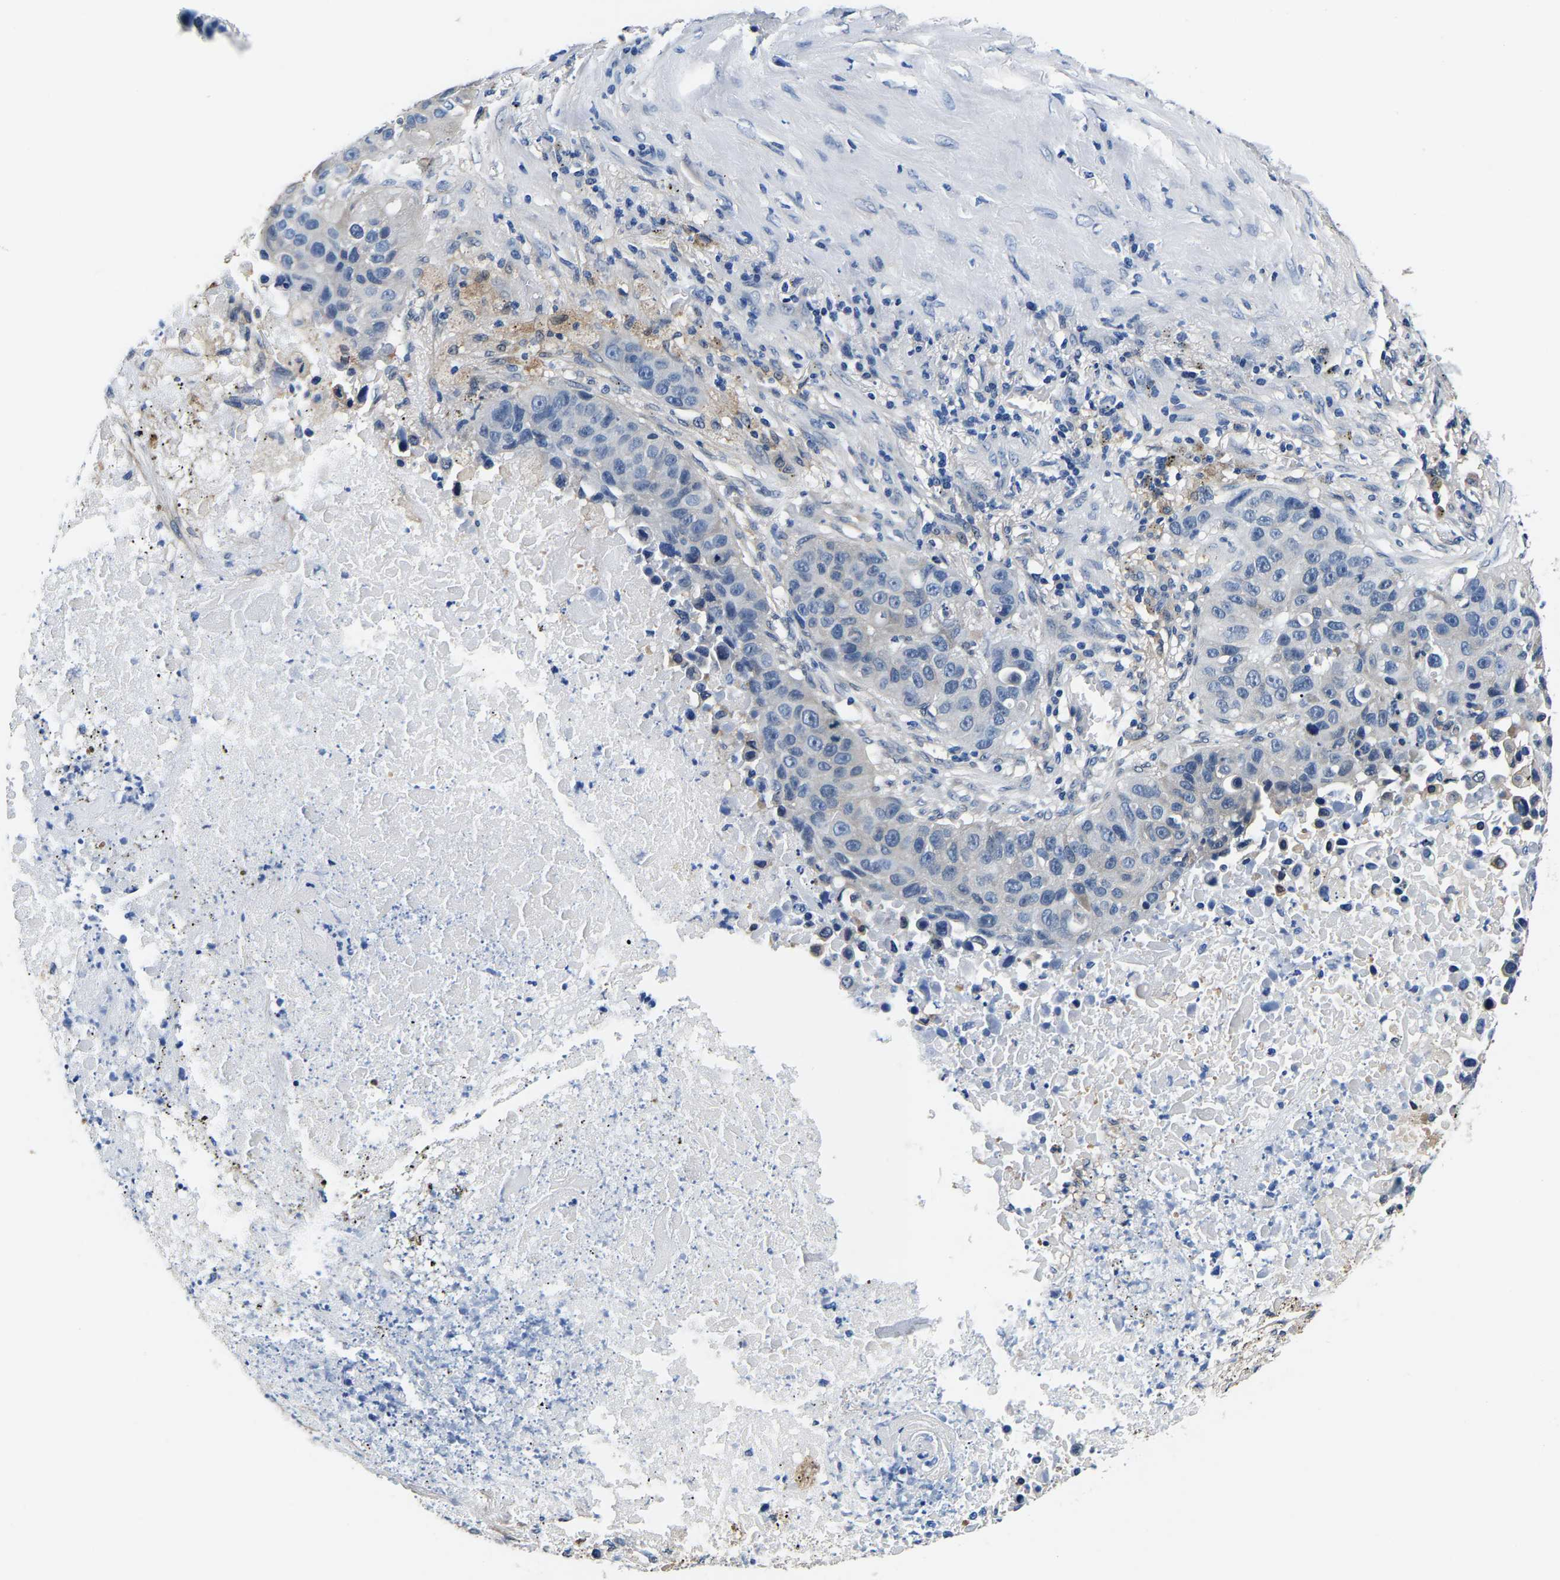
{"staining": {"intensity": "negative", "quantity": "none", "location": "none"}, "tissue": "lung cancer", "cell_type": "Tumor cells", "image_type": "cancer", "snomed": [{"axis": "morphology", "description": "Squamous cell carcinoma, NOS"}, {"axis": "topography", "description": "Lung"}], "caption": "This is a image of immunohistochemistry (IHC) staining of lung squamous cell carcinoma, which shows no positivity in tumor cells.", "gene": "ACO1", "patient": {"sex": "male", "age": 57}}